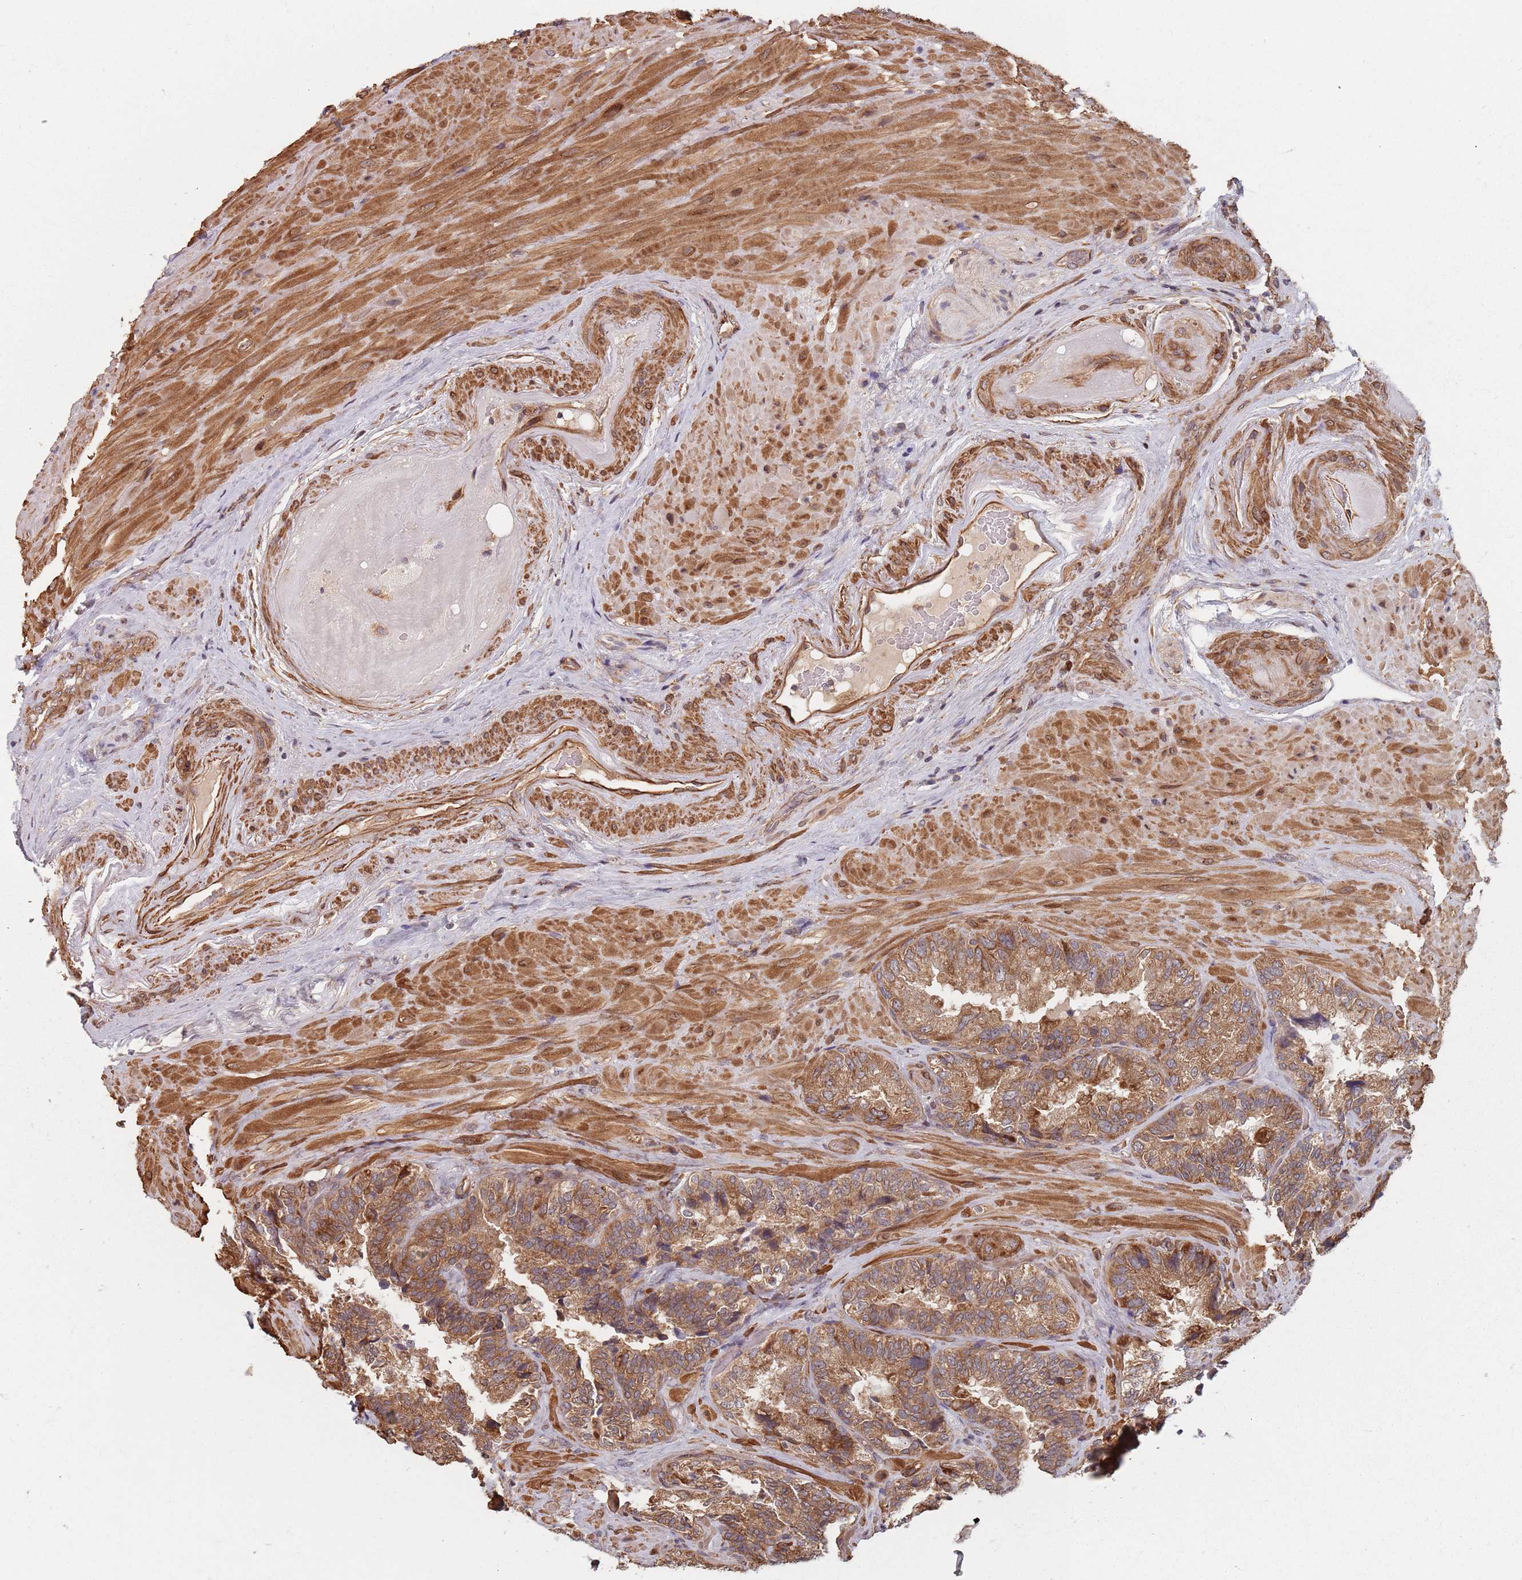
{"staining": {"intensity": "moderate", "quantity": ">75%", "location": "cytoplasmic/membranous"}, "tissue": "seminal vesicle", "cell_type": "Glandular cells", "image_type": "normal", "snomed": [{"axis": "morphology", "description": "Normal tissue, NOS"}, {"axis": "topography", "description": "Prostate and seminal vesicle, NOS"}, {"axis": "topography", "description": "Prostate"}, {"axis": "topography", "description": "Seminal veicle"}], "caption": "Protein analysis of benign seminal vesicle reveals moderate cytoplasmic/membranous expression in about >75% of glandular cells. (IHC, brightfield microscopy, high magnification).", "gene": "NOTCH3", "patient": {"sex": "male", "age": 67}}